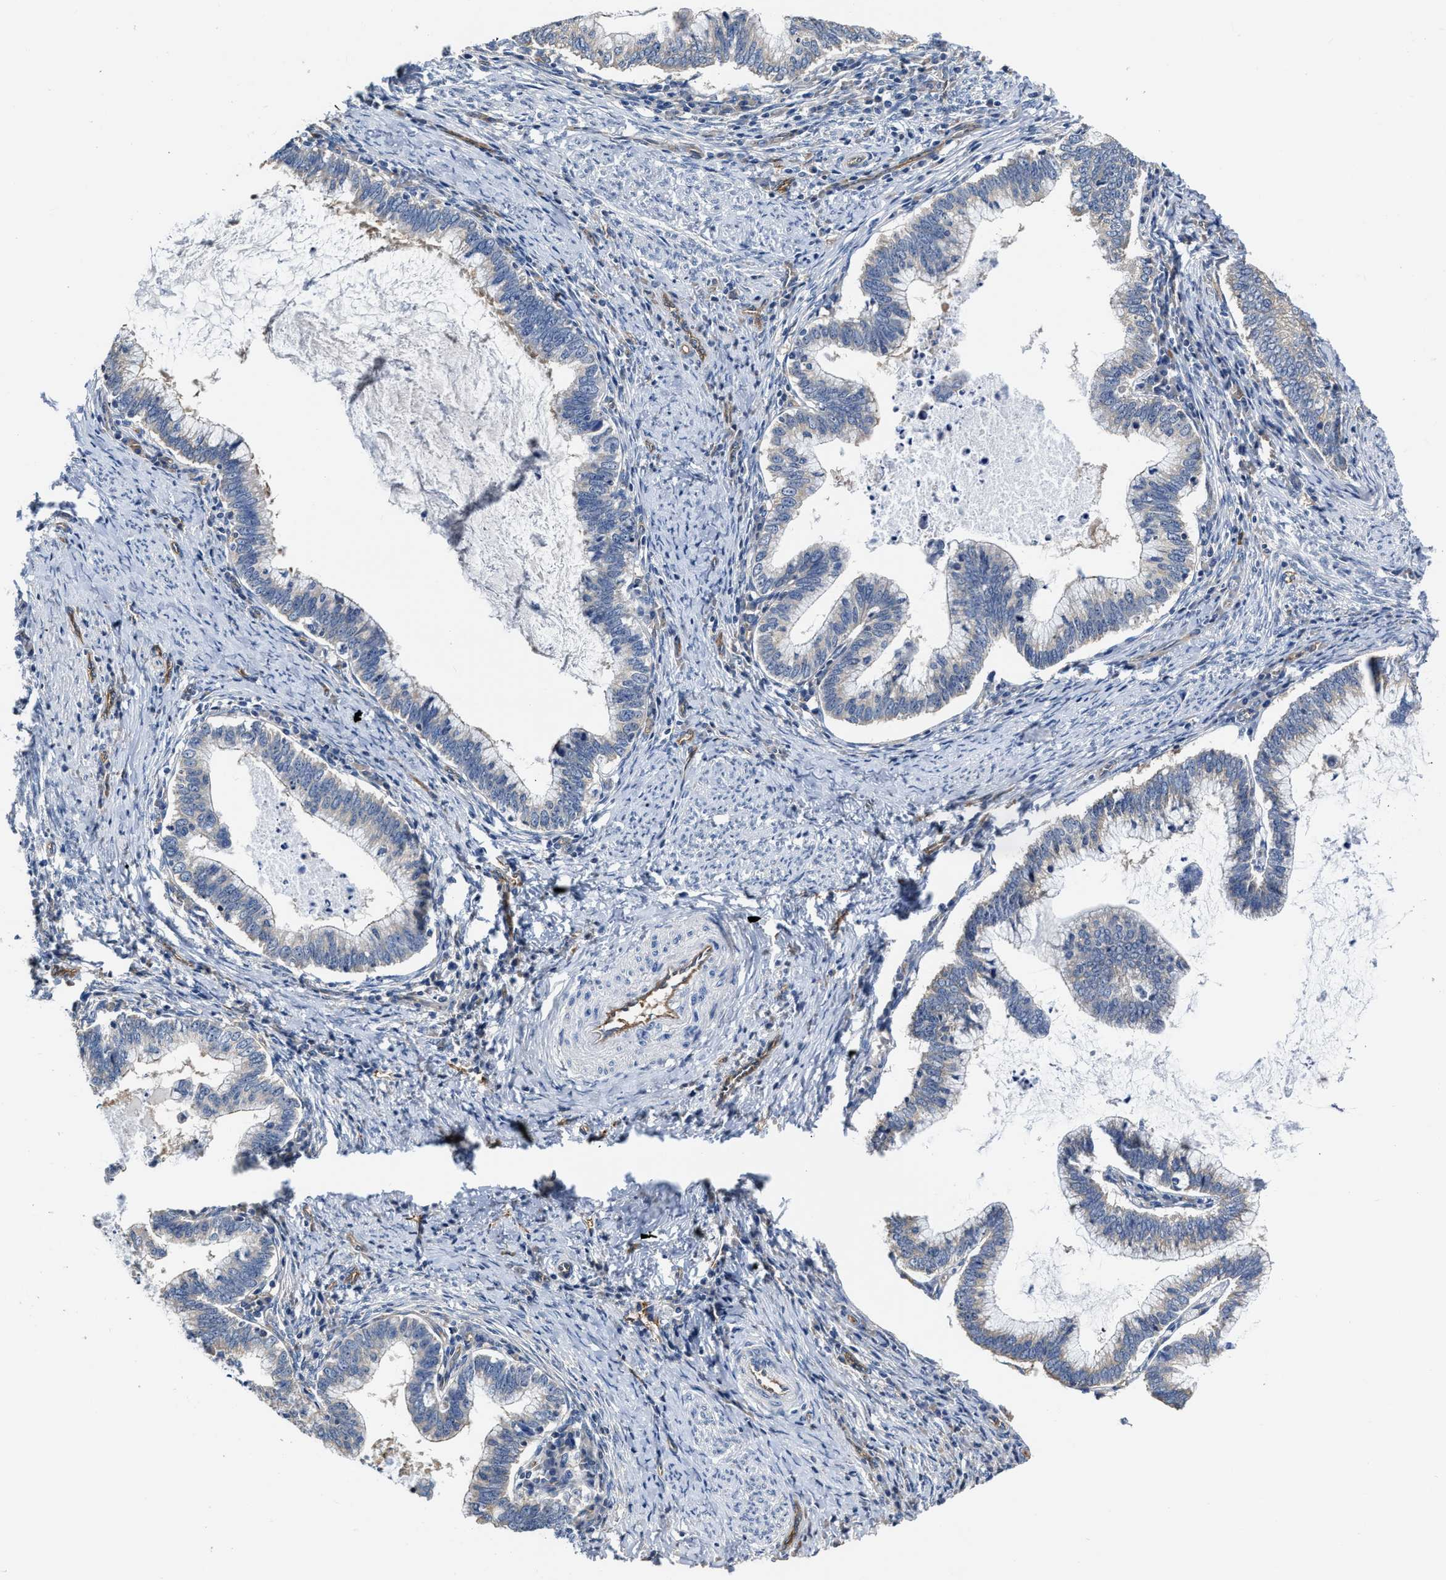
{"staining": {"intensity": "negative", "quantity": "none", "location": "none"}, "tissue": "cervical cancer", "cell_type": "Tumor cells", "image_type": "cancer", "snomed": [{"axis": "morphology", "description": "Adenocarcinoma, NOS"}, {"axis": "topography", "description": "Cervix"}], "caption": "High magnification brightfield microscopy of cervical cancer stained with DAB (3,3'-diaminobenzidine) (brown) and counterstained with hematoxylin (blue): tumor cells show no significant positivity. (DAB (3,3'-diaminobenzidine) immunohistochemistry (IHC) visualized using brightfield microscopy, high magnification).", "gene": "C22orf42", "patient": {"sex": "female", "age": 36}}